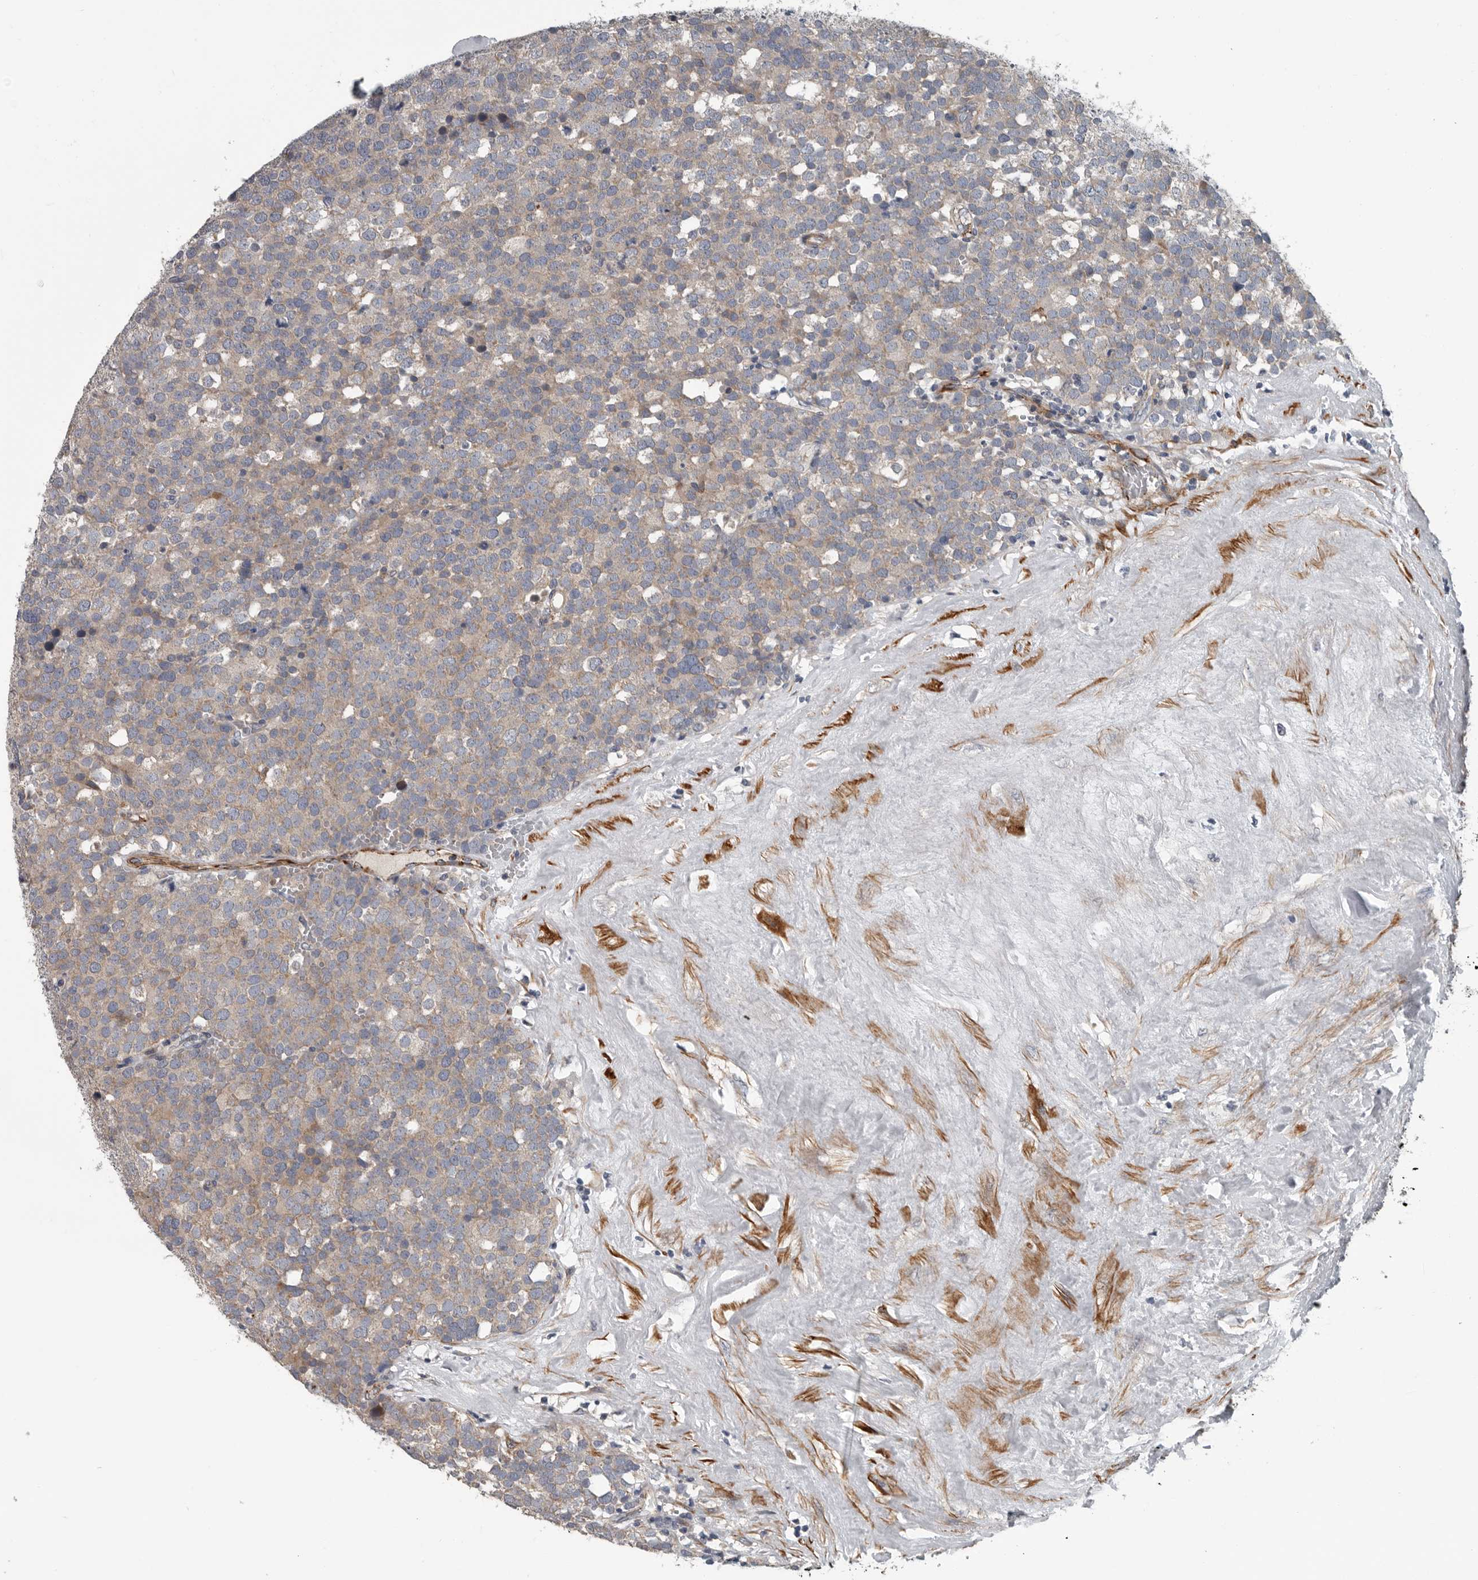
{"staining": {"intensity": "weak", "quantity": "25%-75%", "location": "cytoplasmic/membranous"}, "tissue": "testis cancer", "cell_type": "Tumor cells", "image_type": "cancer", "snomed": [{"axis": "morphology", "description": "Seminoma, NOS"}, {"axis": "topography", "description": "Testis"}], "caption": "Immunohistochemical staining of human testis cancer (seminoma) shows low levels of weak cytoplasmic/membranous protein expression in about 25%-75% of tumor cells. Ihc stains the protein in brown and the nuclei are stained blue.", "gene": "DPY19L4", "patient": {"sex": "male", "age": 71}}